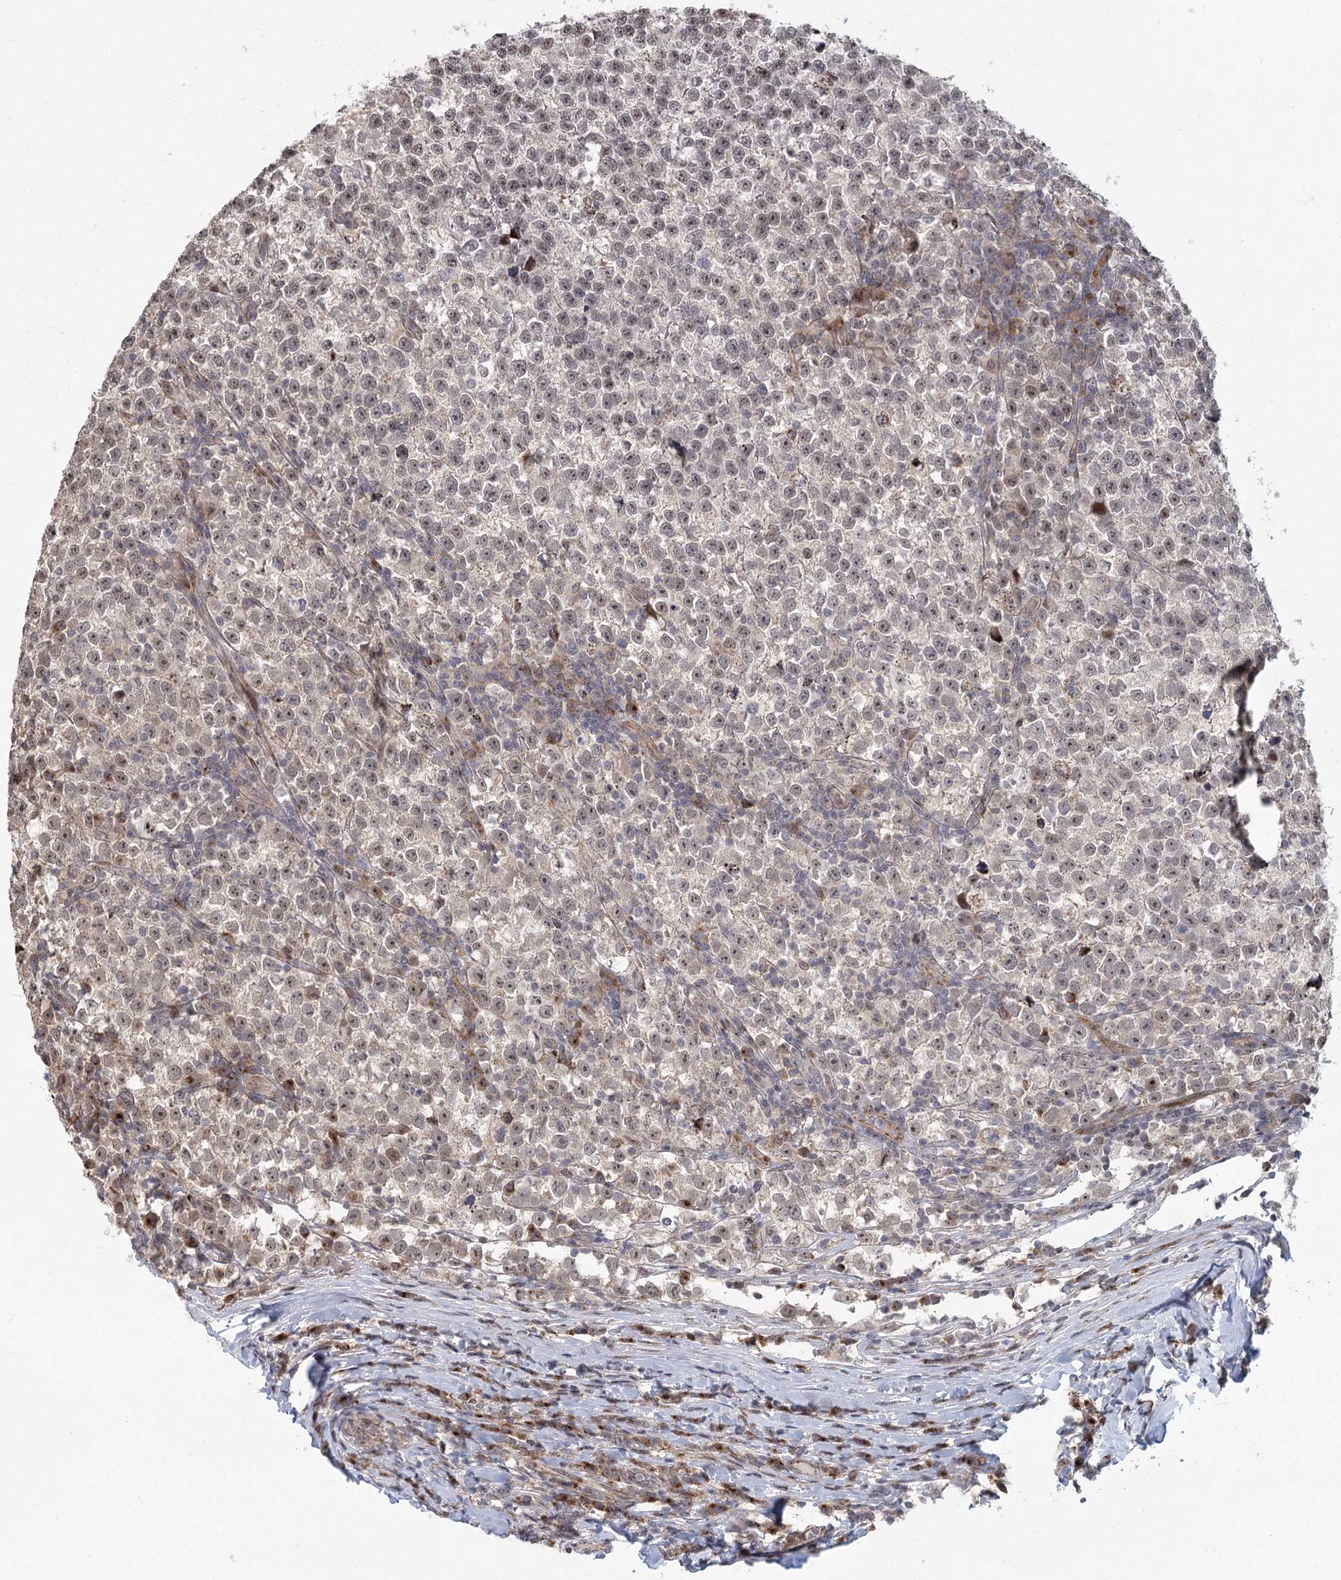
{"staining": {"intensity": "weak", "quantity": "25%-75%", "location": "nuclear"}, "tissue": "testis cancer", "cell_type": "Tumor cells", "image_type": "cancer", "snomed": [{"axis": "morphology", "description": "Normal tissue, NOS"}, {"axis": "morphology", "description": "Seminoma, NOS"}, {"axis": "topography", "description": "Testis"}], "caption": "Protein expression analysis of testis cancer (seminoma) demonstrates weak nuclear expression in approximately 25%-75% of tumor cells.", "gene": "PARM1", "patient": {"sex": "male", "age": 43}}